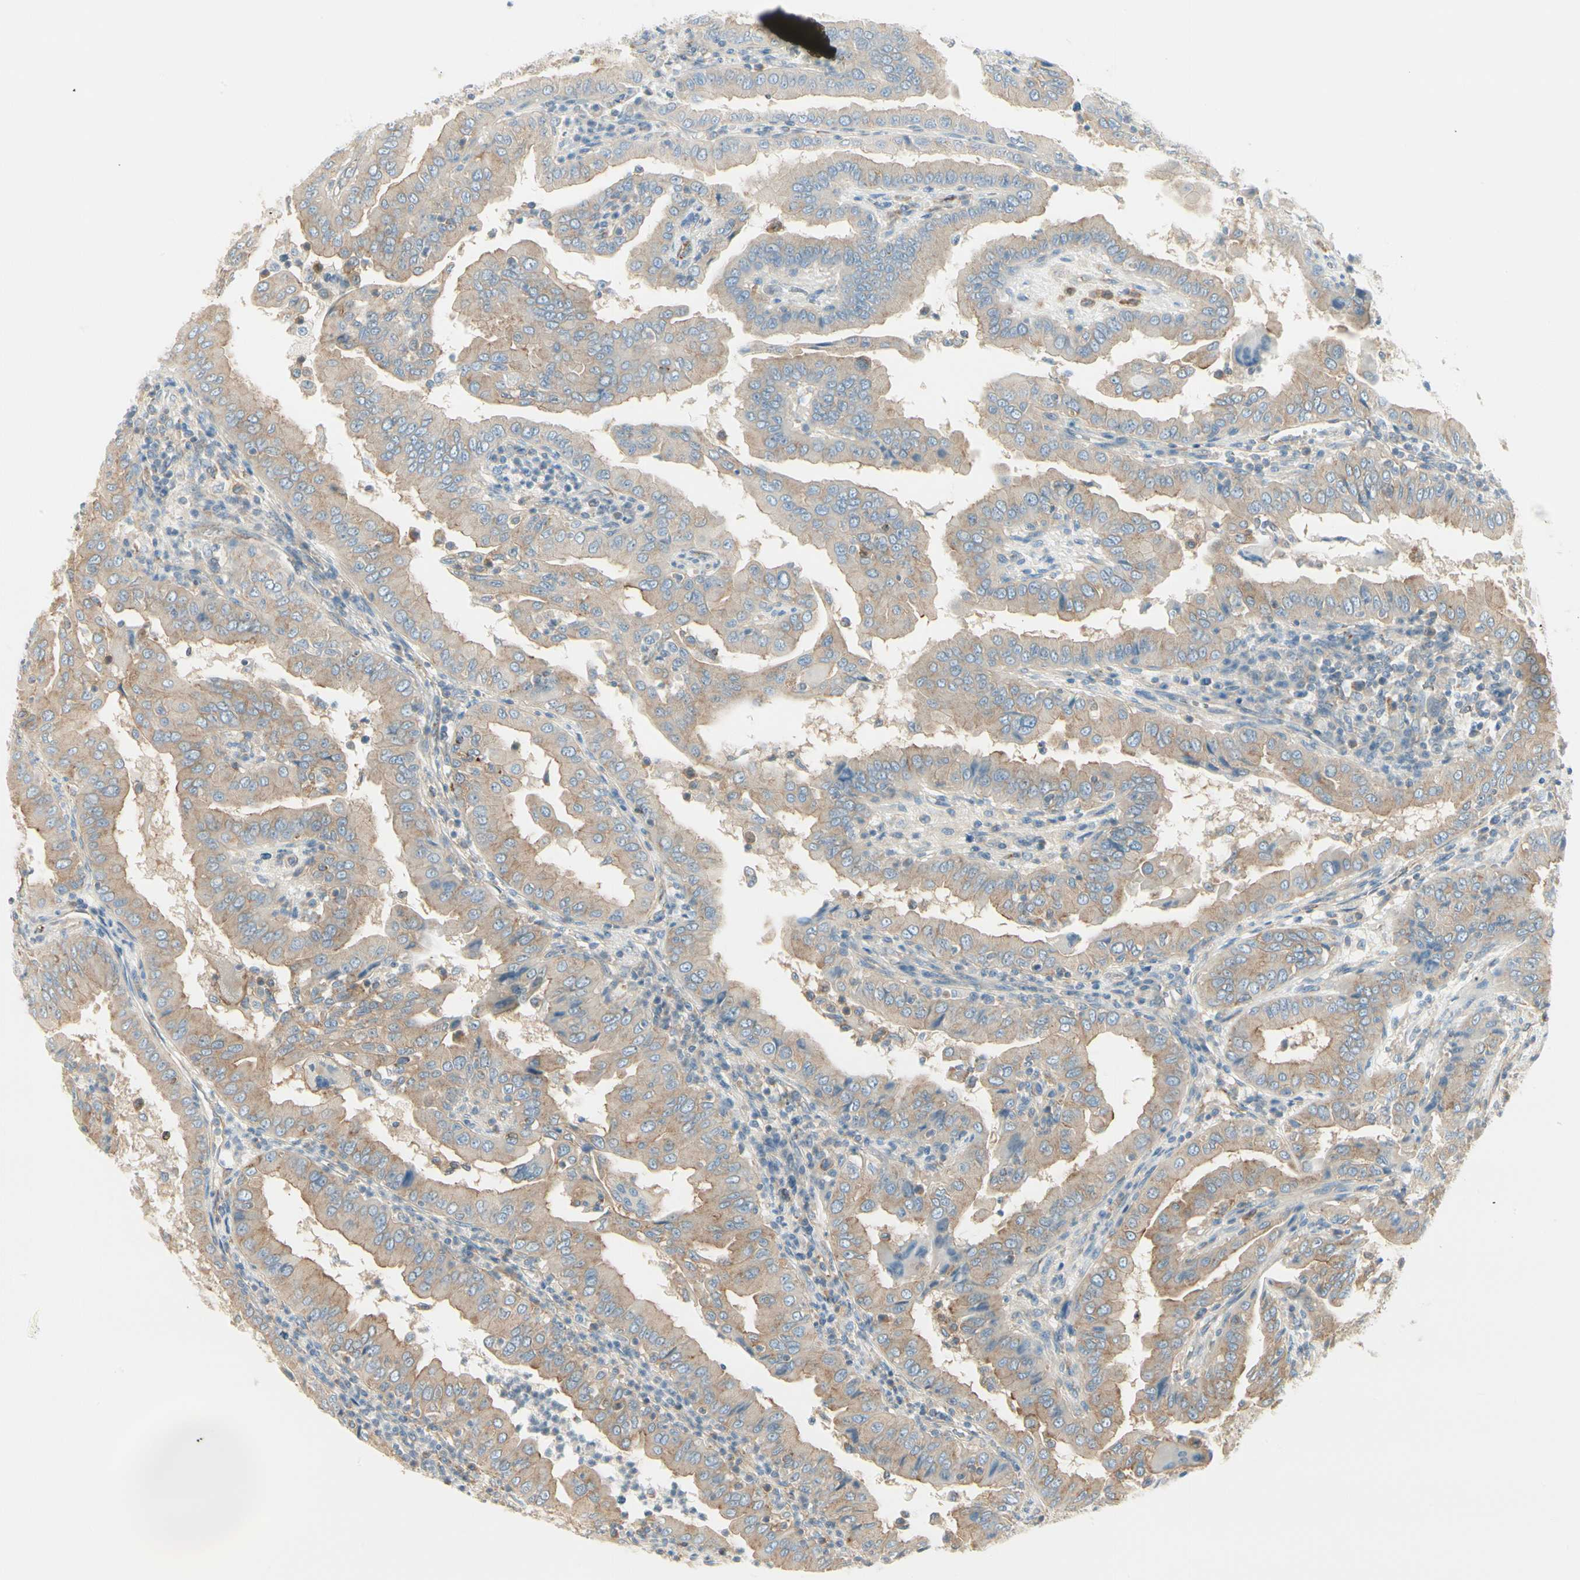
{"staining": {"intensity": "weak", "quantity": ">75%", "location": "cytoplasmic/membranous"}, "tissue": "thyroid cancer", "cell_type": "Tumor cells", "image_type": "cancer", "snomed": [{"axis": "morphology", "description": "Papillary adenocarcinoma, NOS"}, {"axis": "topography", "description": "Thyroid gland"}], "caption": "Thyroid cancer was stained to show a protein in brown. There is low levels of weak cytoplasmic/membranous positivity in about >75% of tumor cells.", "gene": "AGFG1", "patient": {"sex": "male", "age": 33}}